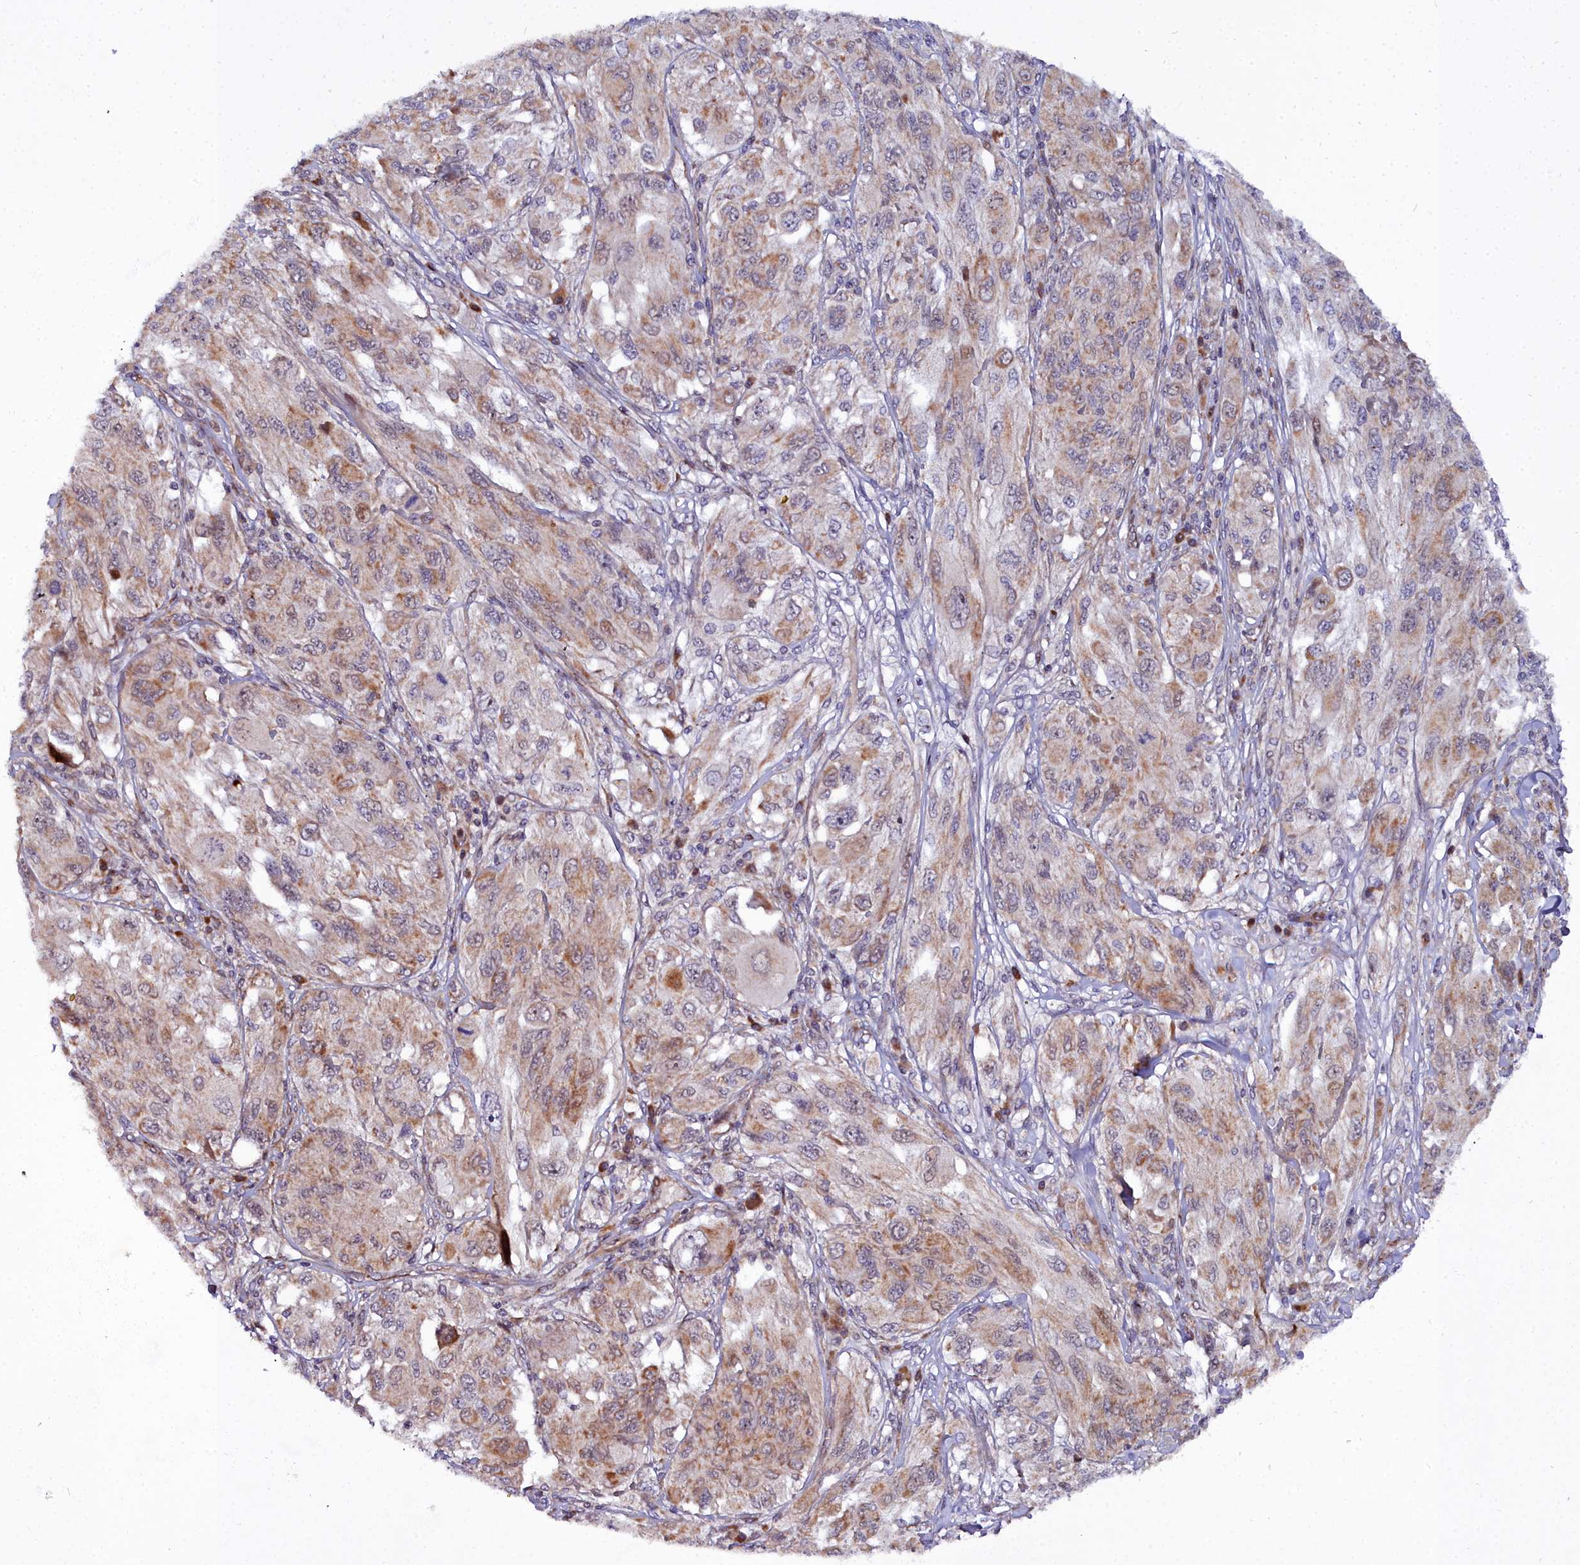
{"staining": {"intensity": "moderate", "quantity": ">75%", "location": "cytoplasmic/membranous"}, "tissue": "melanoma", "cell_type": "Tumor cells", "image_type": "cancer", "snomed": [{"axis": "morphology", "description": "Malignant melanoma, NOS"}, {"axis": "topography", "description": "Skin"}], "caption": "IHC staining of malignant melanoma, which displays medium levels of moderate cytoplasmic/membranous positivity in approximately >75% of tumor cells indicating moderate cytoplasmic/membranous protein positivity. The staining was performed using DAB (3,3'-diaminobenzidine) (brown) for protein detection and nuclei were counterstained in hematoxylin (blue).", "gene": "MRPS11", "patient": {"sex": "female", "age": 91}}